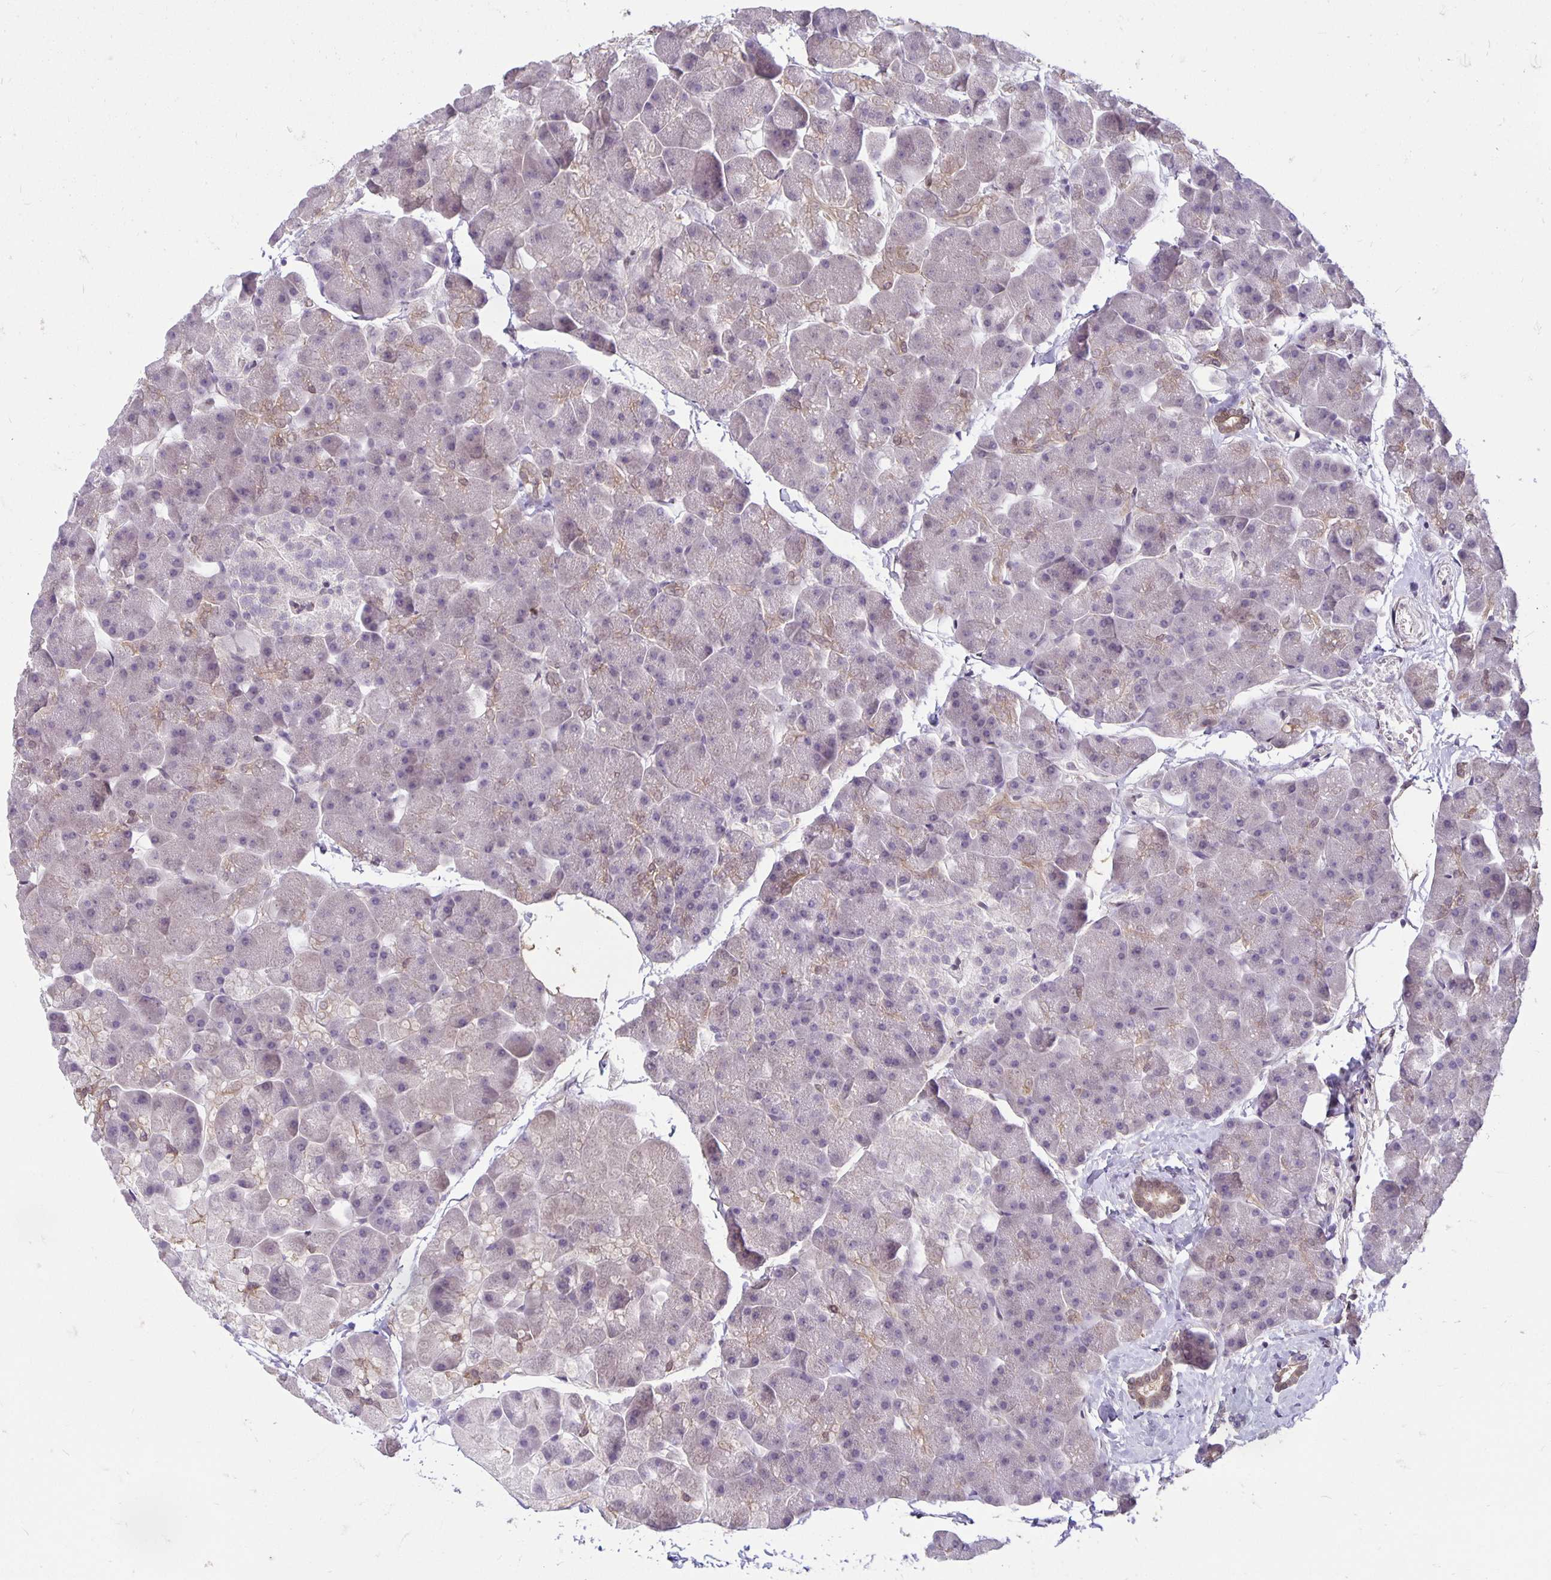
{"staining": {"intensity": "weak", "quantity": "<25%", "location": "cytoplasmic/membranous"}, "tissue": "pancreas", "cell_type": "Exocrine glandular cells", "image_type": "normal", "snomed": [{"axis": "morphology", "description": "Normal tissue, NOS"}, {"axis": "topography", "description": "Pancreas"}], "caption": "A high-resolution photomicrograph shows immunohistochemistry (IHC) staining of unremarkable pancreas, which reveals no significant positivity in exocrine glandular cells.", "gene": "TAX1BP3", "patient": {"sex": "male", "age": 35}}